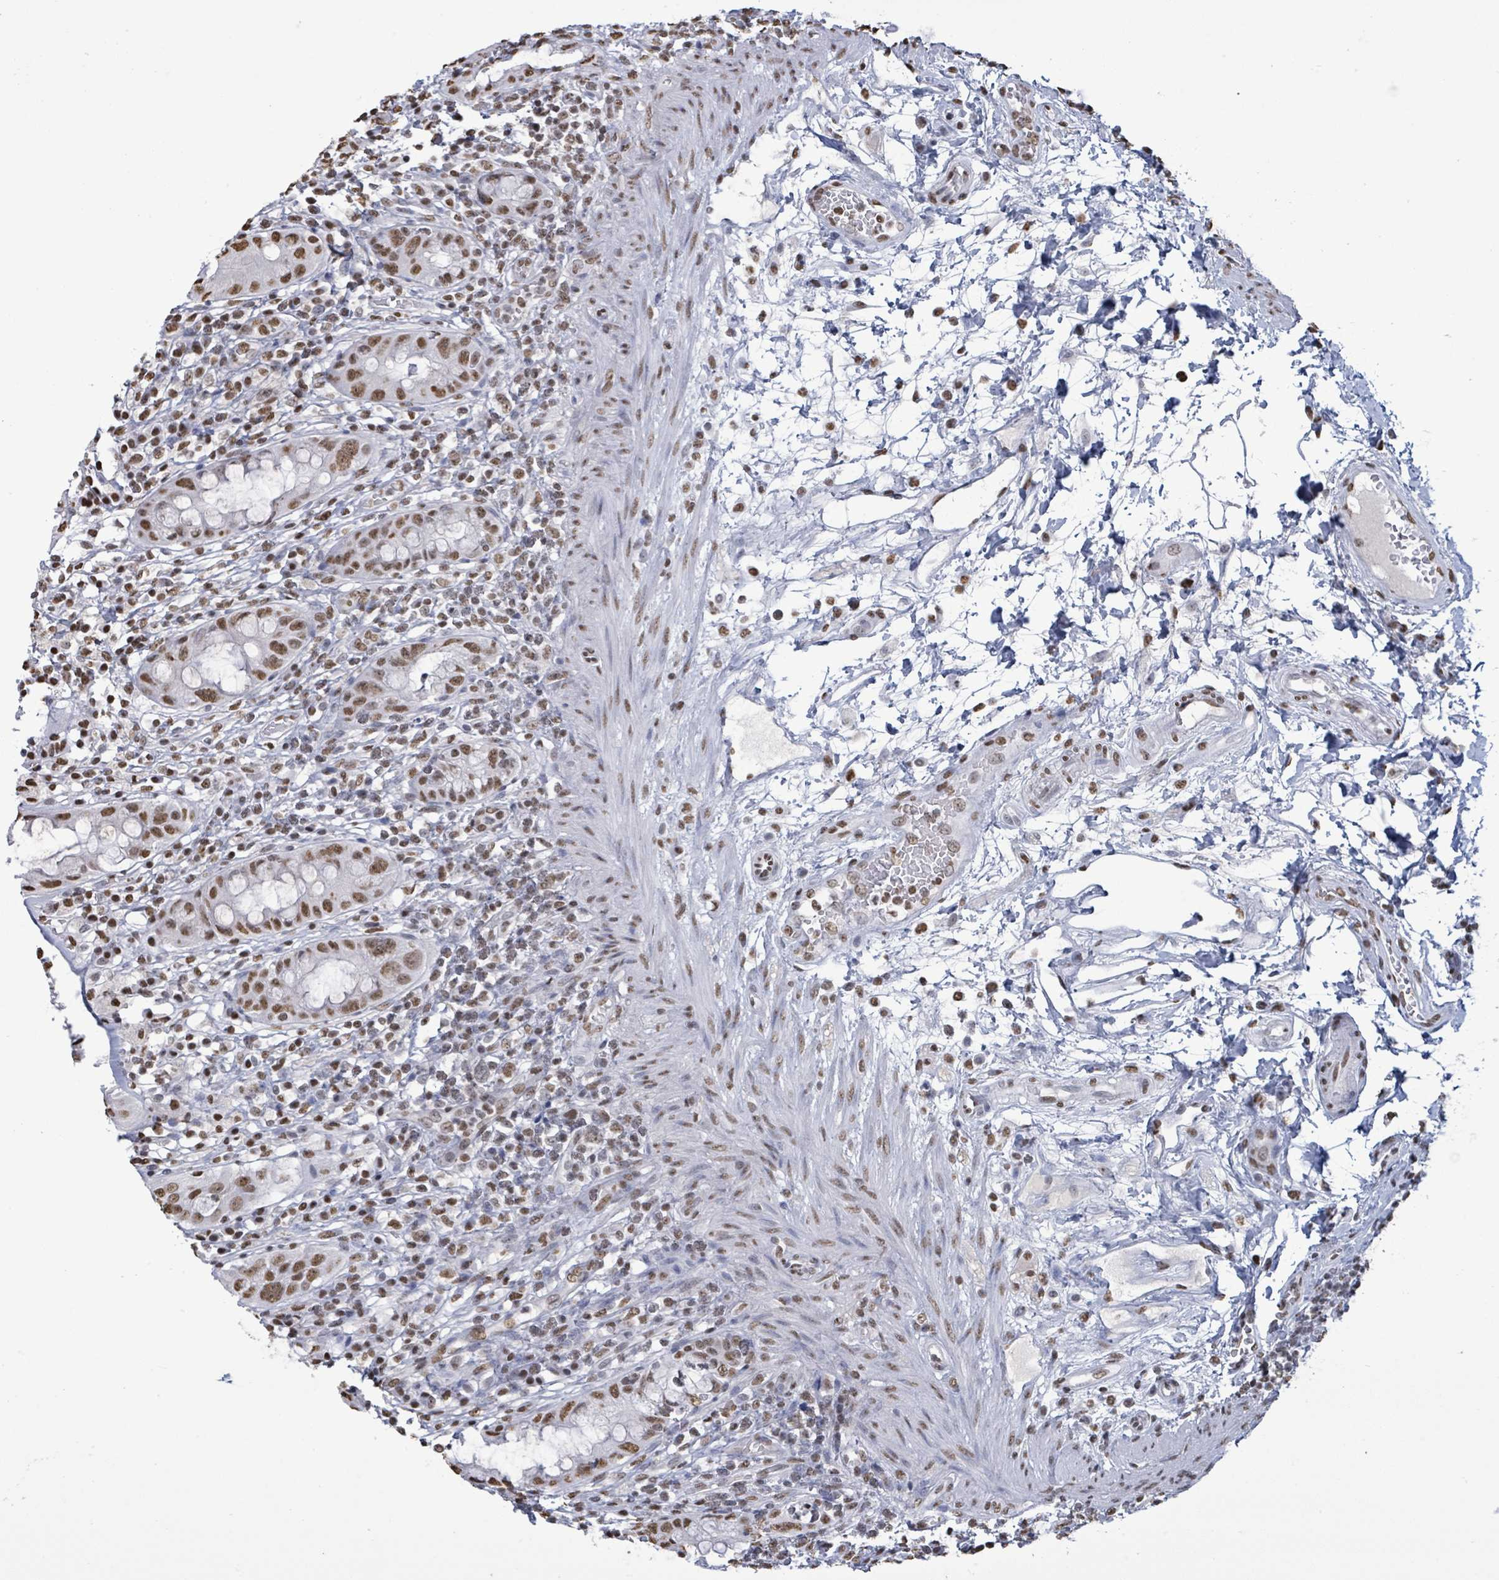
{"staining": {"intensity": "moderate", "quantity": "25%-75%", "location": "nuclear"}, "tissue": "rectum", "cell_type": "Glandular cells", "image_type": "normal", "snomed": [{"axis": "morphology", "description": "Normal tissue, NOS"}, {"axis": "topography", "description": "Rectum"}], "caption": "IHC micrograph of normal rectum: rectum stained using immunohistochemistry displays medium levels of moderate protein expression localized specifically in the nuclear of glandular cells, appearing as a nuclear brown color.", "gene": "SAMD14", "patient": {"sex": "female", "age": 57}}